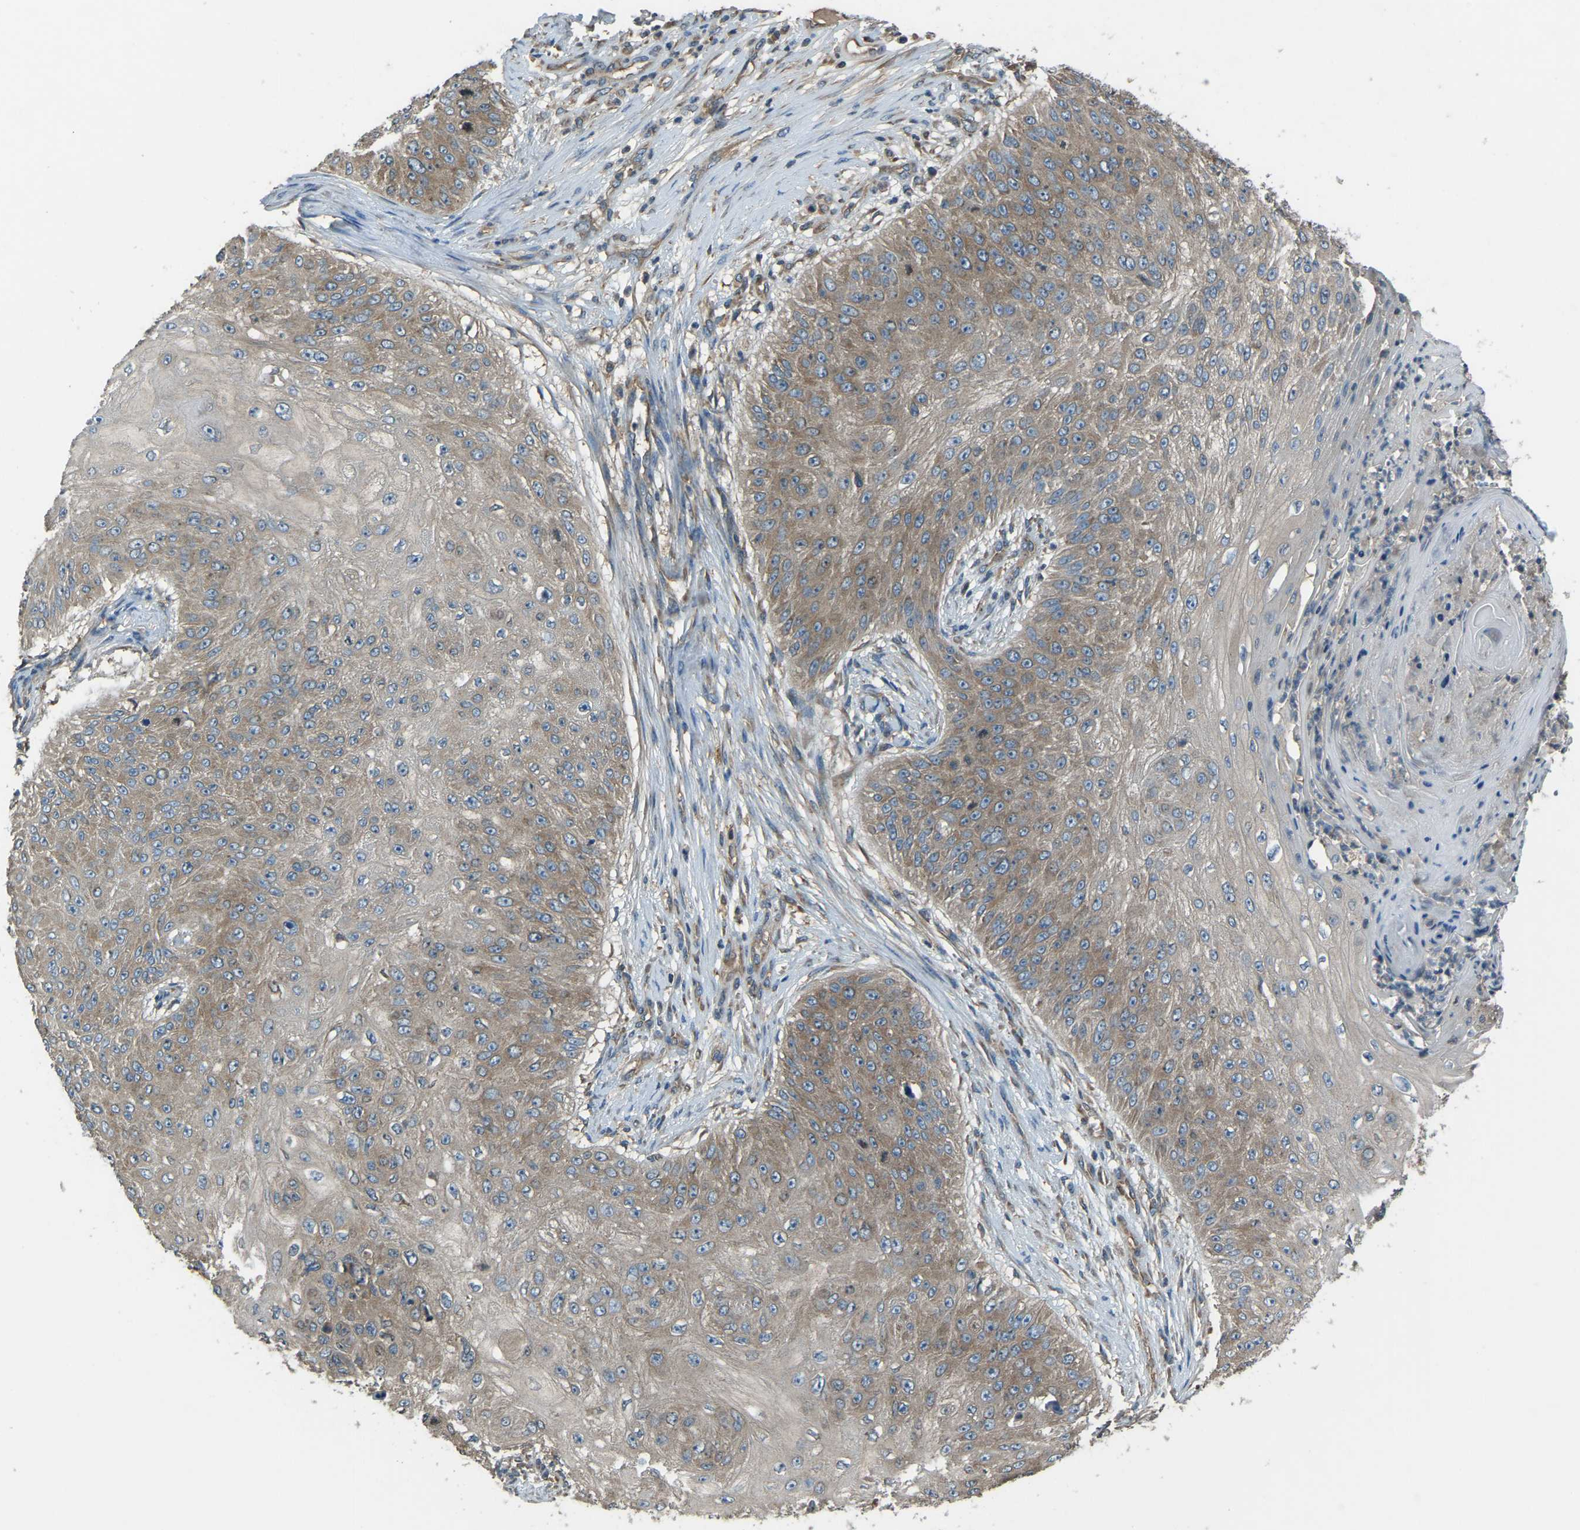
{"staining": {"intensity": "moderate", "quantity": ">75%", "location": "cytoplasmic/membranous"}, "tissue": "skin cancer", "cell_type": "Tumor cells", "image_type": "cancer", "snomed": [{"axis": "morphology", "description": "Squamous cell carcinoma, NOS"}, {"axis": "topography", "description": "Skin"}], "caption": "Immunohistochemical staining of human skin squamous cell carcinoma reveals moderate cytoplasmic/membranous protein positivity in about >75% of tumor cells. Using DAB (3,3'-diaminobenzidine) (brown) and hematoxylin (blue) stains, captured at high magnification using brightfield microscopy.", "gene": "AIMP1", "patient": {"sex": "female", "age": 80}}